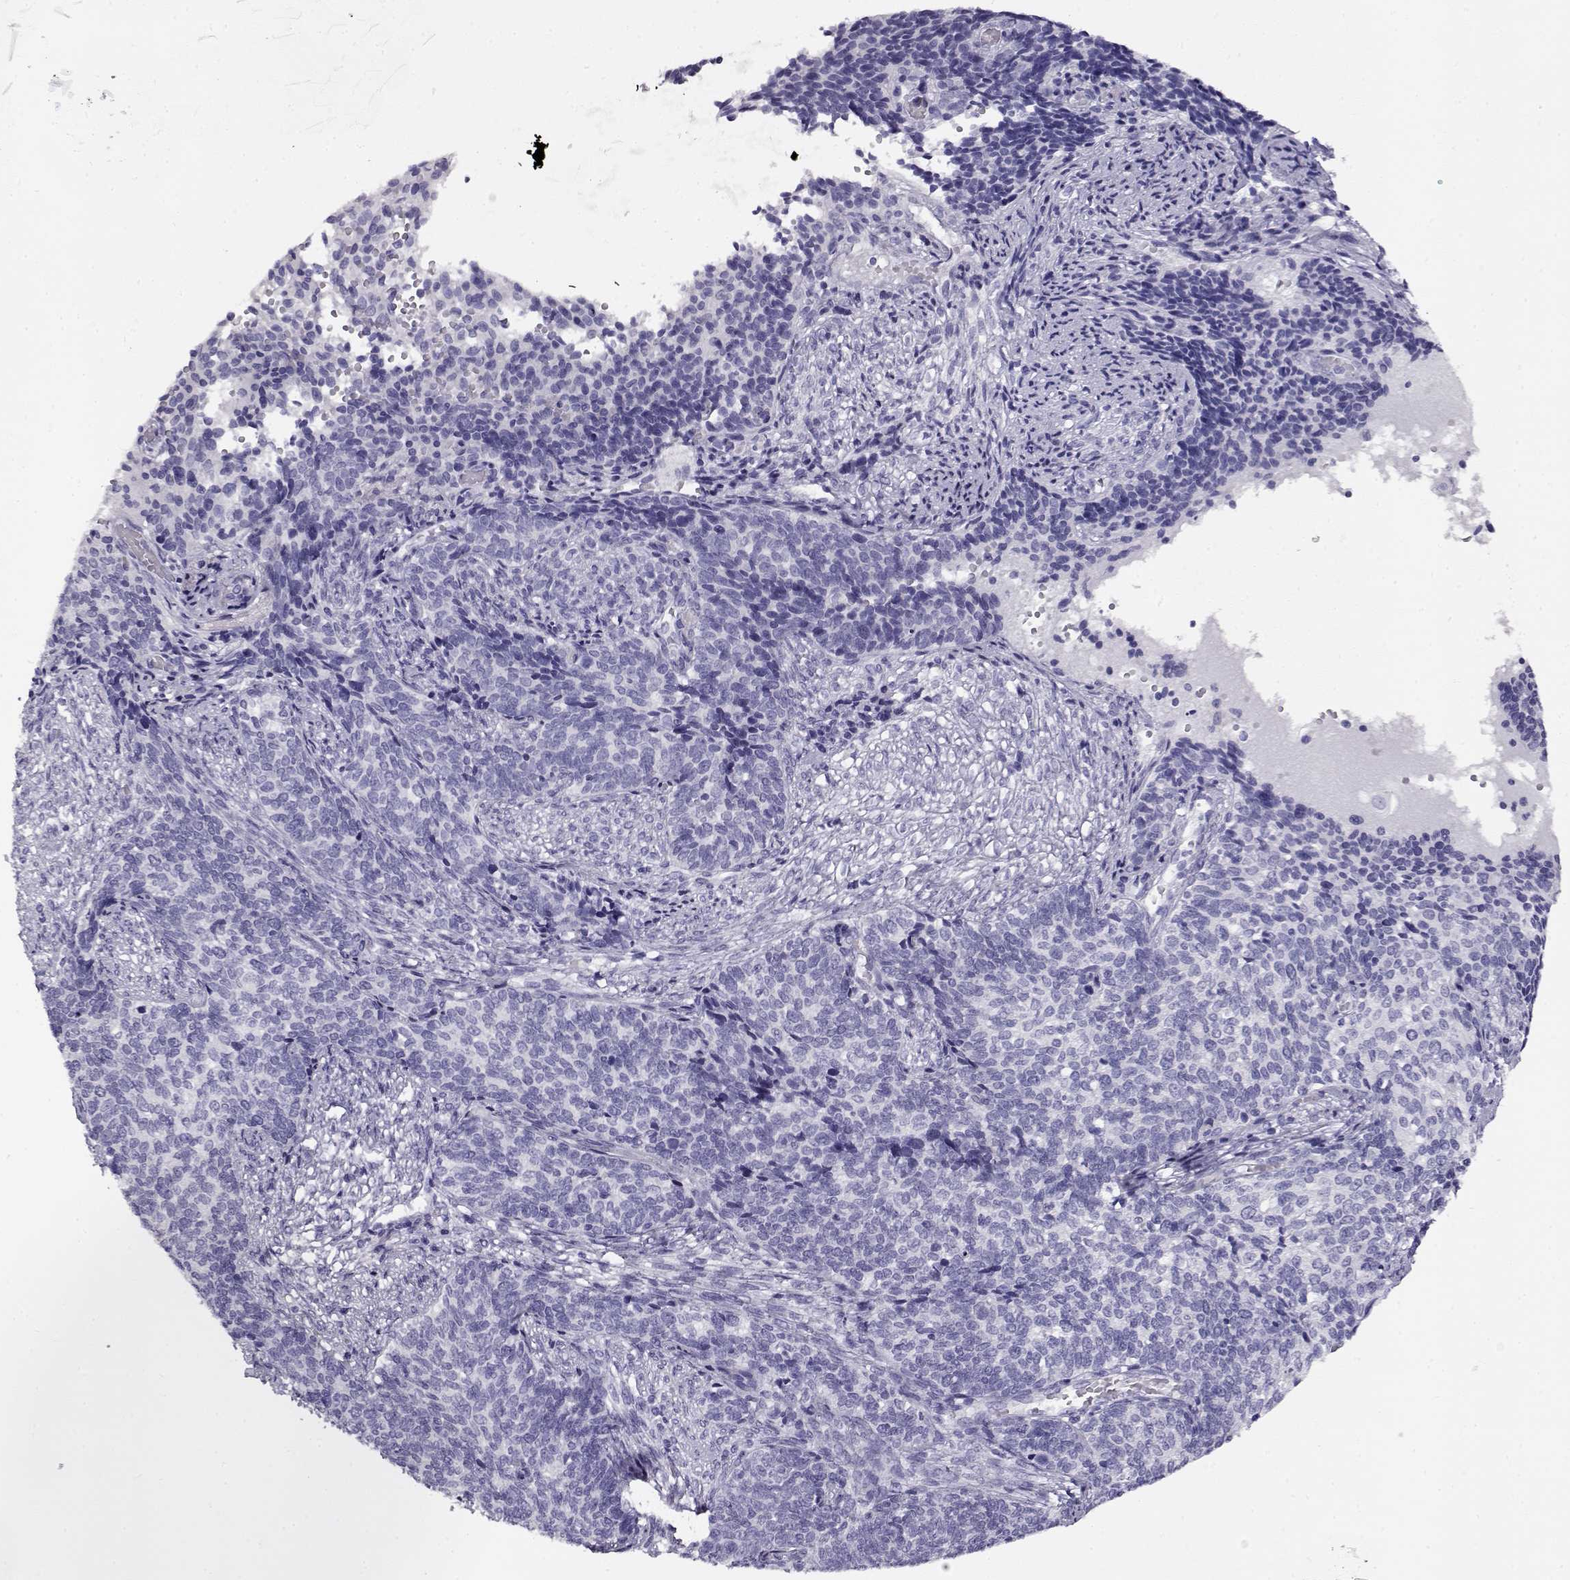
{"staining": {"intensity": "negative", "quantity": "none", "location": "none"}, "tissue": "cervical cancer", "cell_type": "Tumor cells", "image_type": "cancer", "snomed": [{"axis": "morphology", "description": "Squamous cell carcinoma, NOS"}, {"axis": "topography", "description": "Cervix"}], "caption": "DAB immunohistochemical staining of human squamous cell carcinoma (cervical) shows no significant staining in tumor cells.", "gene": "CABS1", "patient": {"sex": "female", "age": 39}}